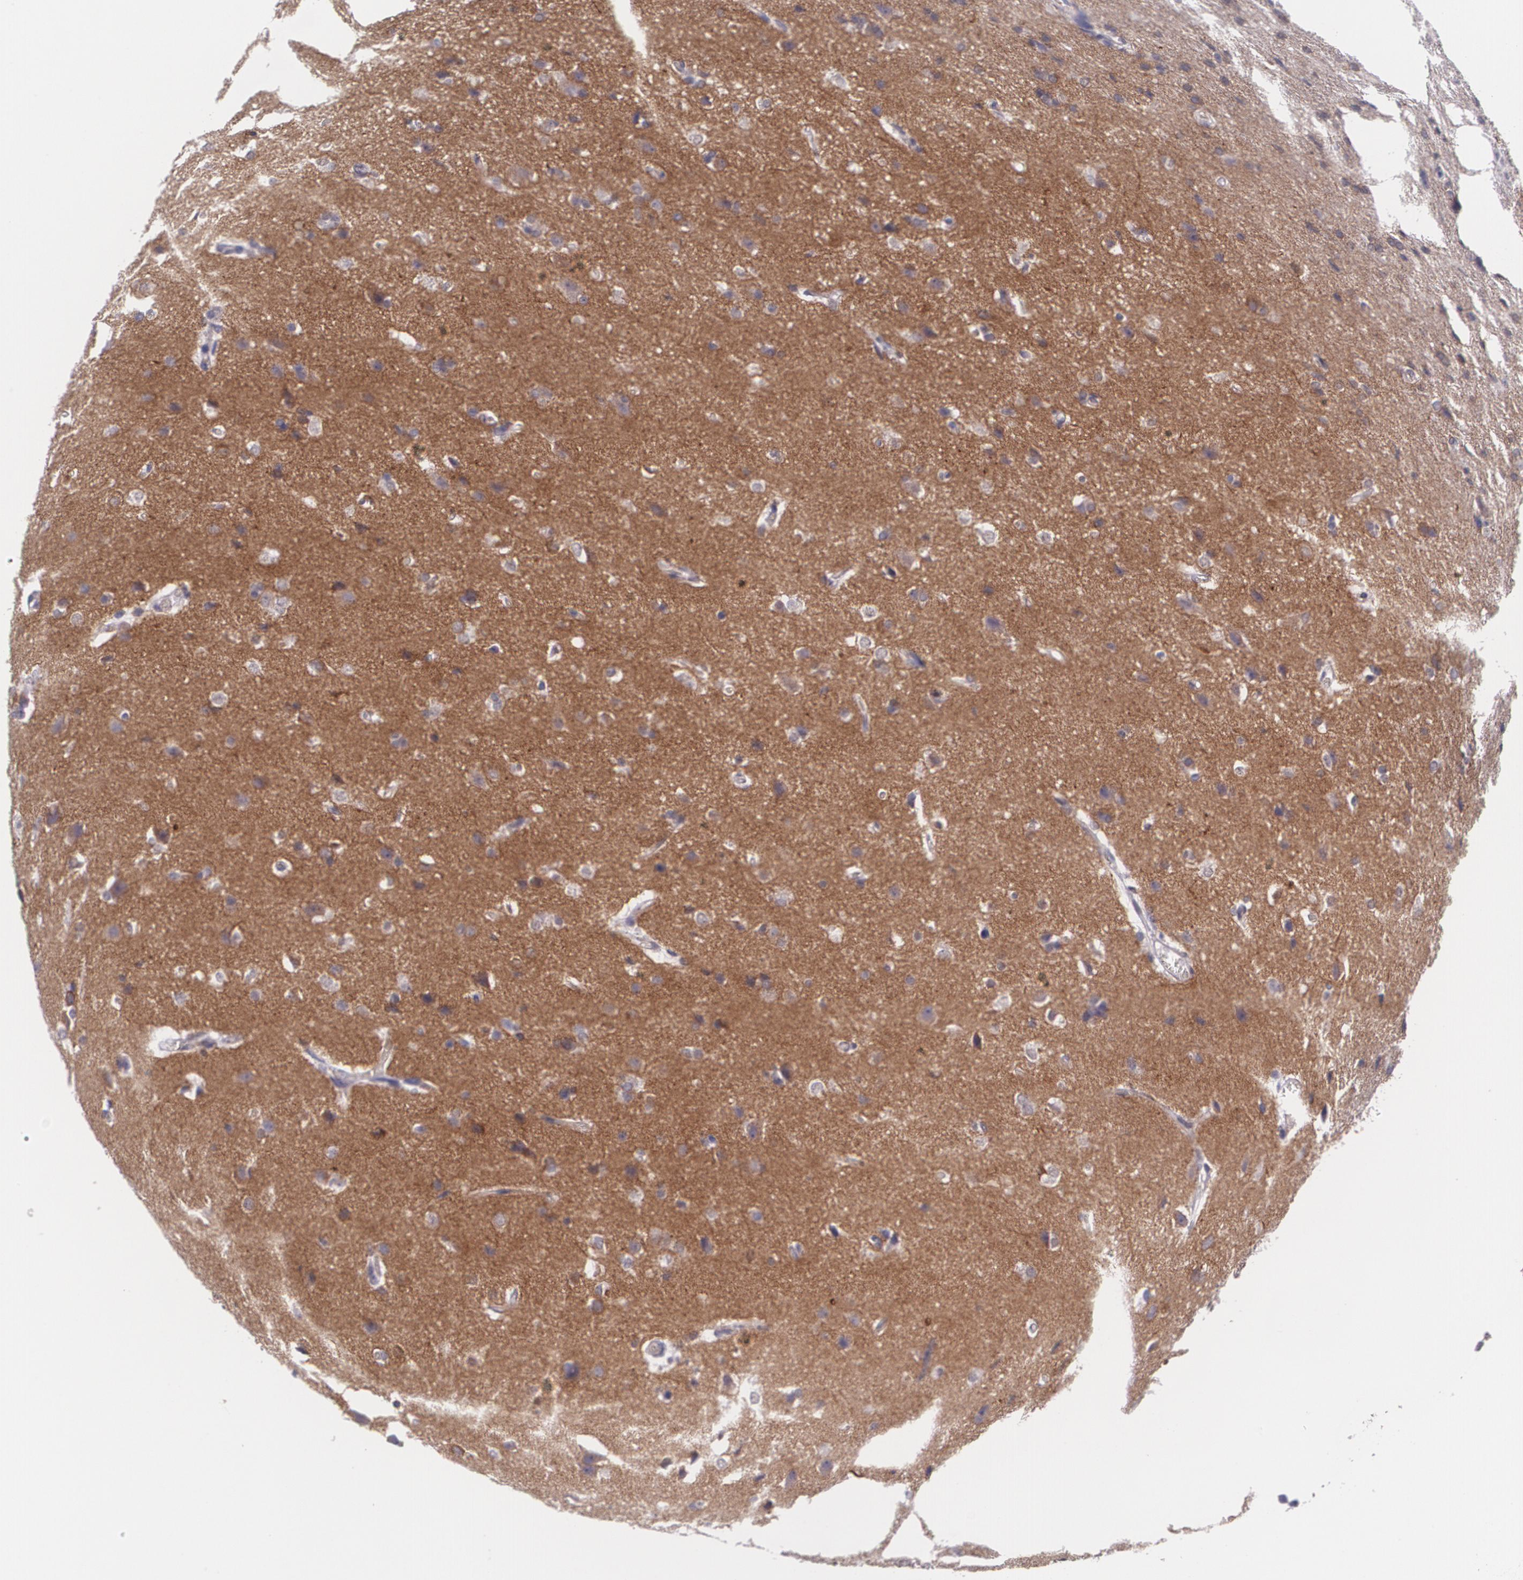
{"staining": {"intensity": "negative", "quantity": "none", "location": "none"}, "tissue": "glioma", "cell_type": "Tumor cells", "image_type": "cancer", "snomed": [{"axis": "morphology", "description": "Glioma, malignant, High grade"}, {"axis": "topography", "description": "Brain"}], "caption": "DAB immunohistochemical staining of glioma exhibits no significant staining in tumor cells. (DAB (3,3'-diaminobenzidine) IHC visualized using brightfield microscopy, high magnification).", "gene": "RTN1", "patient": {"sex": "male", "age": 68}}